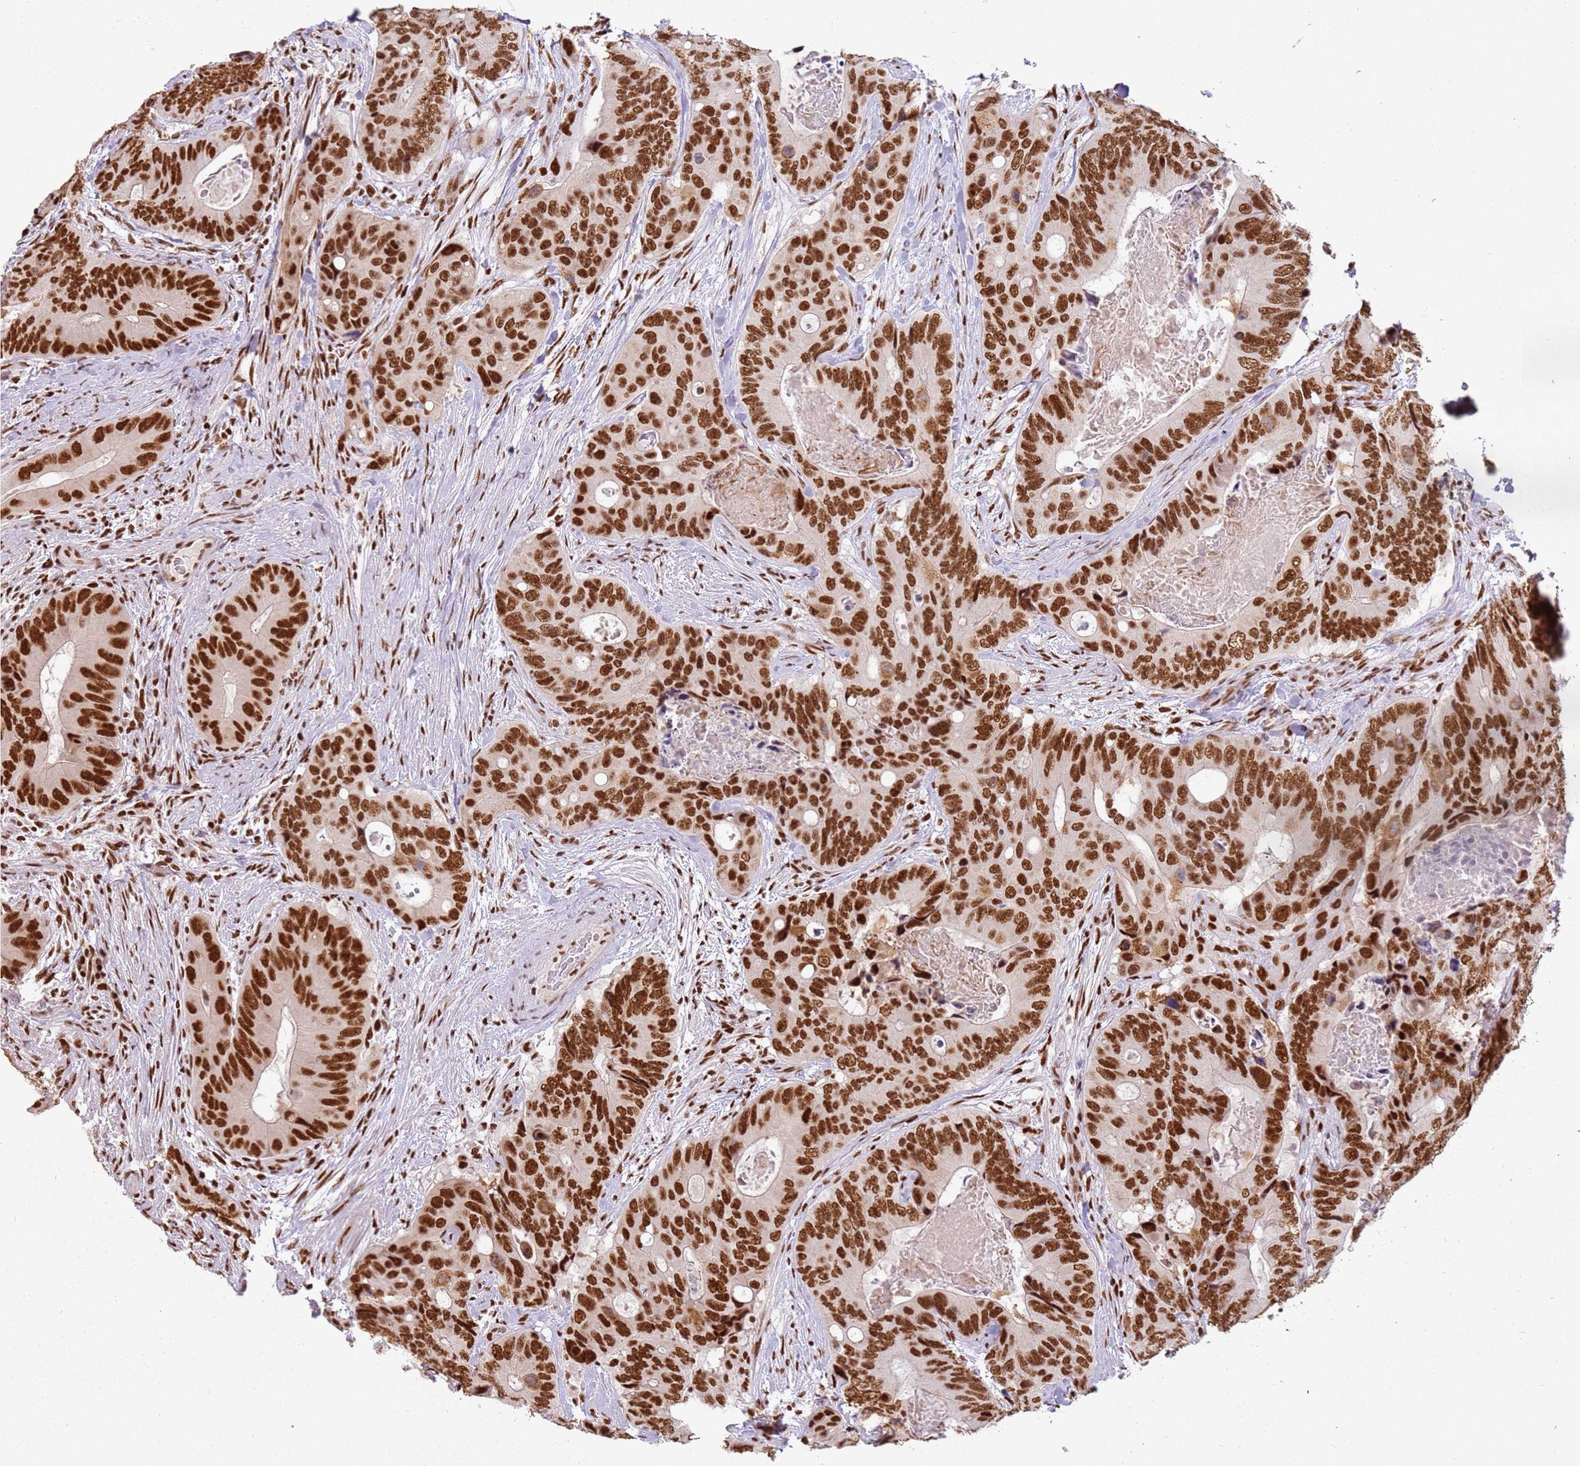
{"staining": {"intensity": "strong", "quantity": ">75%", "location": "nuclear"}, "tissue": "colorectal cancer", "cell_type": "Tumor cells", "image_type": "cancer", "snomed": [{"axis": "morphology", "description": "Adenocarcinoma, NOS"}, {"axis": "topography", "description": "Colon"}], "caption": "Immunohistochemistry (DAB) staining of human adenocarcinoma (colorectal) demonstrates strong nuclear protein positivity in approximately >75% of tumor cells.", "gene": "TENT4A", "patient": {"sex": "male", "age": 84}}